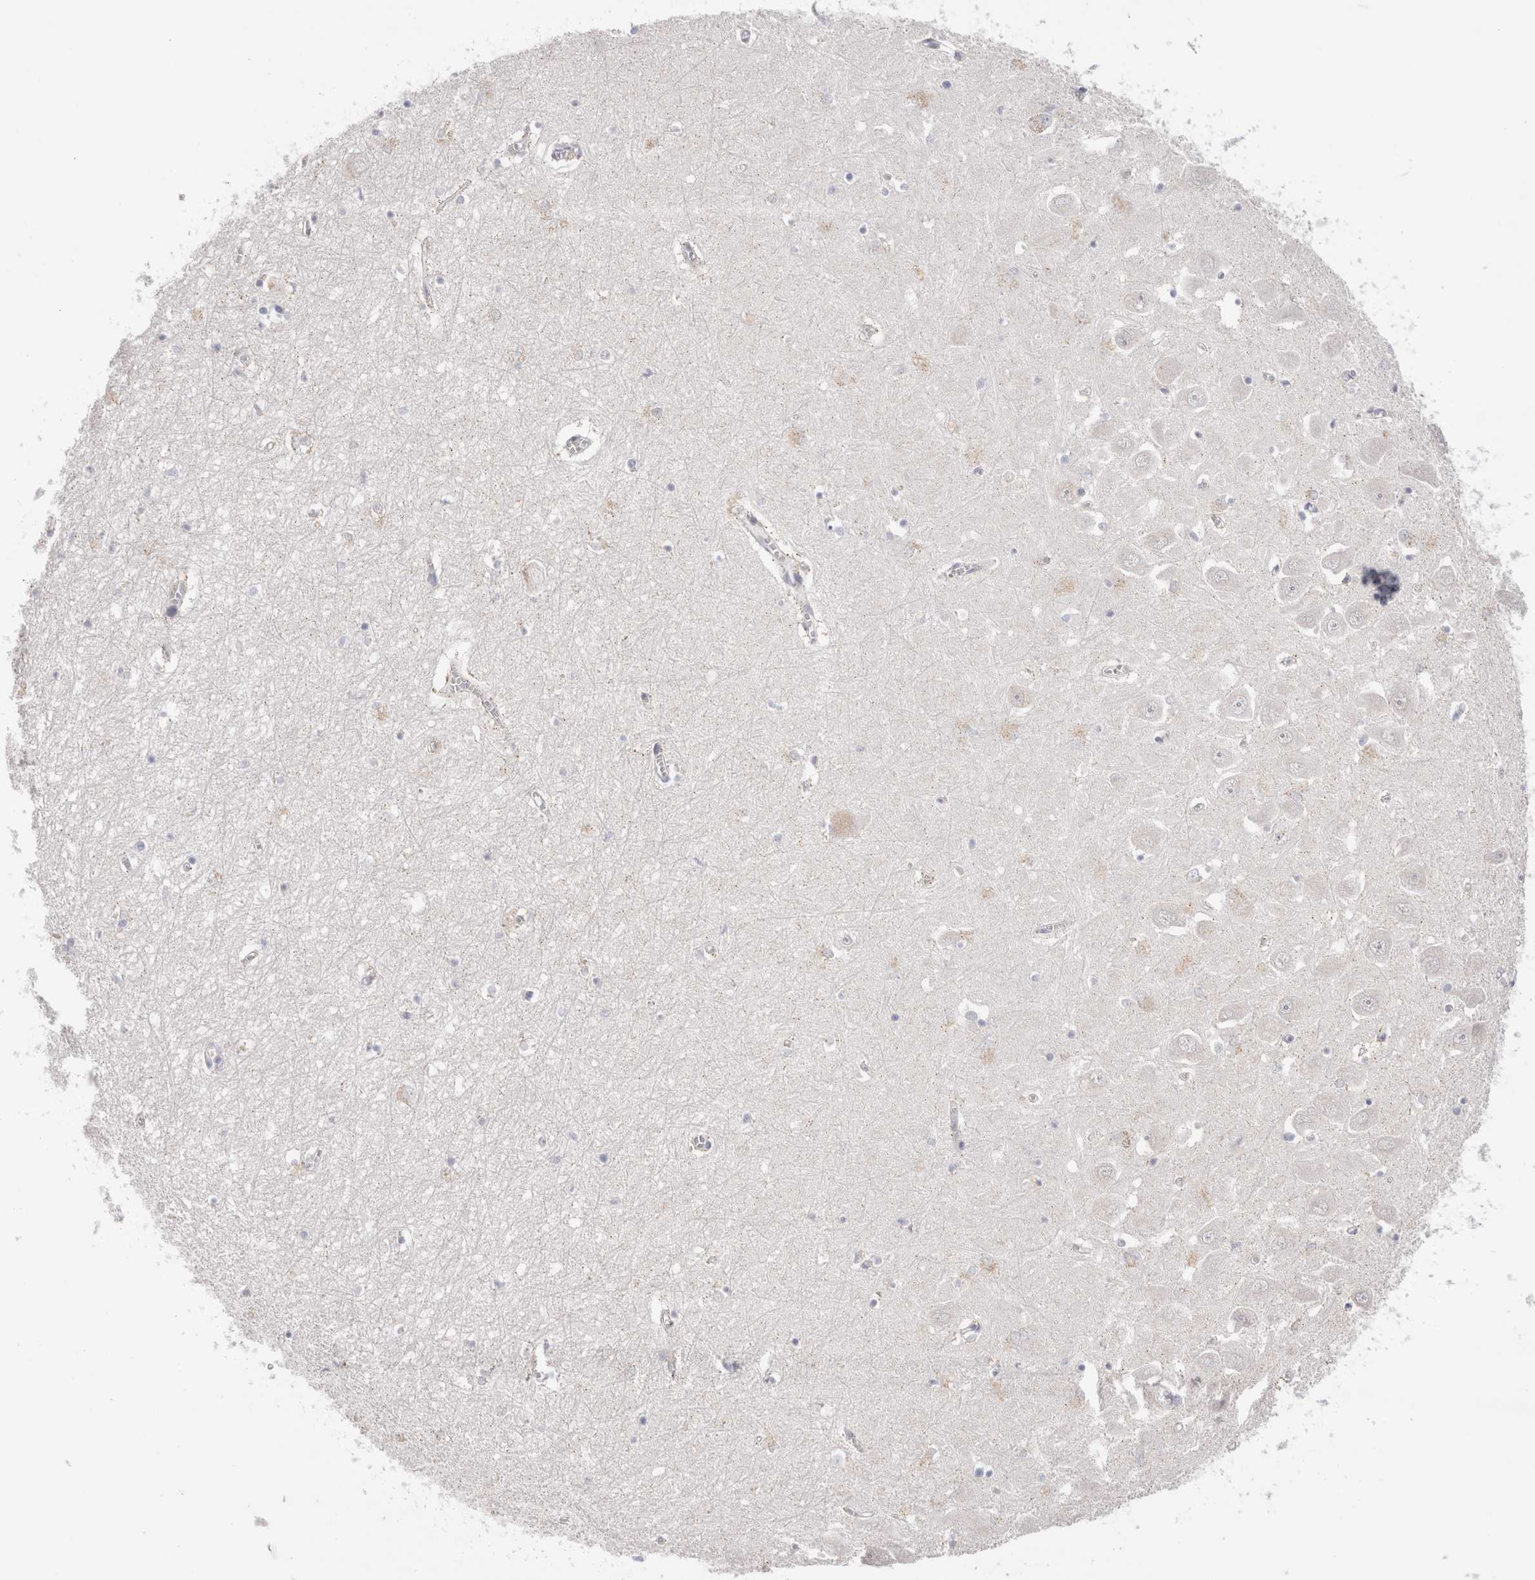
{"staining": {"intensity": "negative", "quantity": "none", "location": "none"}, "tissue": "hippocampus", "cell_type": "Glial cells", "image_type": "normal", "snomed": [{"axis": "morphology", "description": "Normal tissue, NOS"}, {"axis": "topography", "description": "Hippocampus"}], "caption": "This is an immunohistochemistry histopathology image of benign hippocampus. There is no expression in glial cells.", "gene": "SPINK2", "patient": {"sex": "male", "age": 70}}